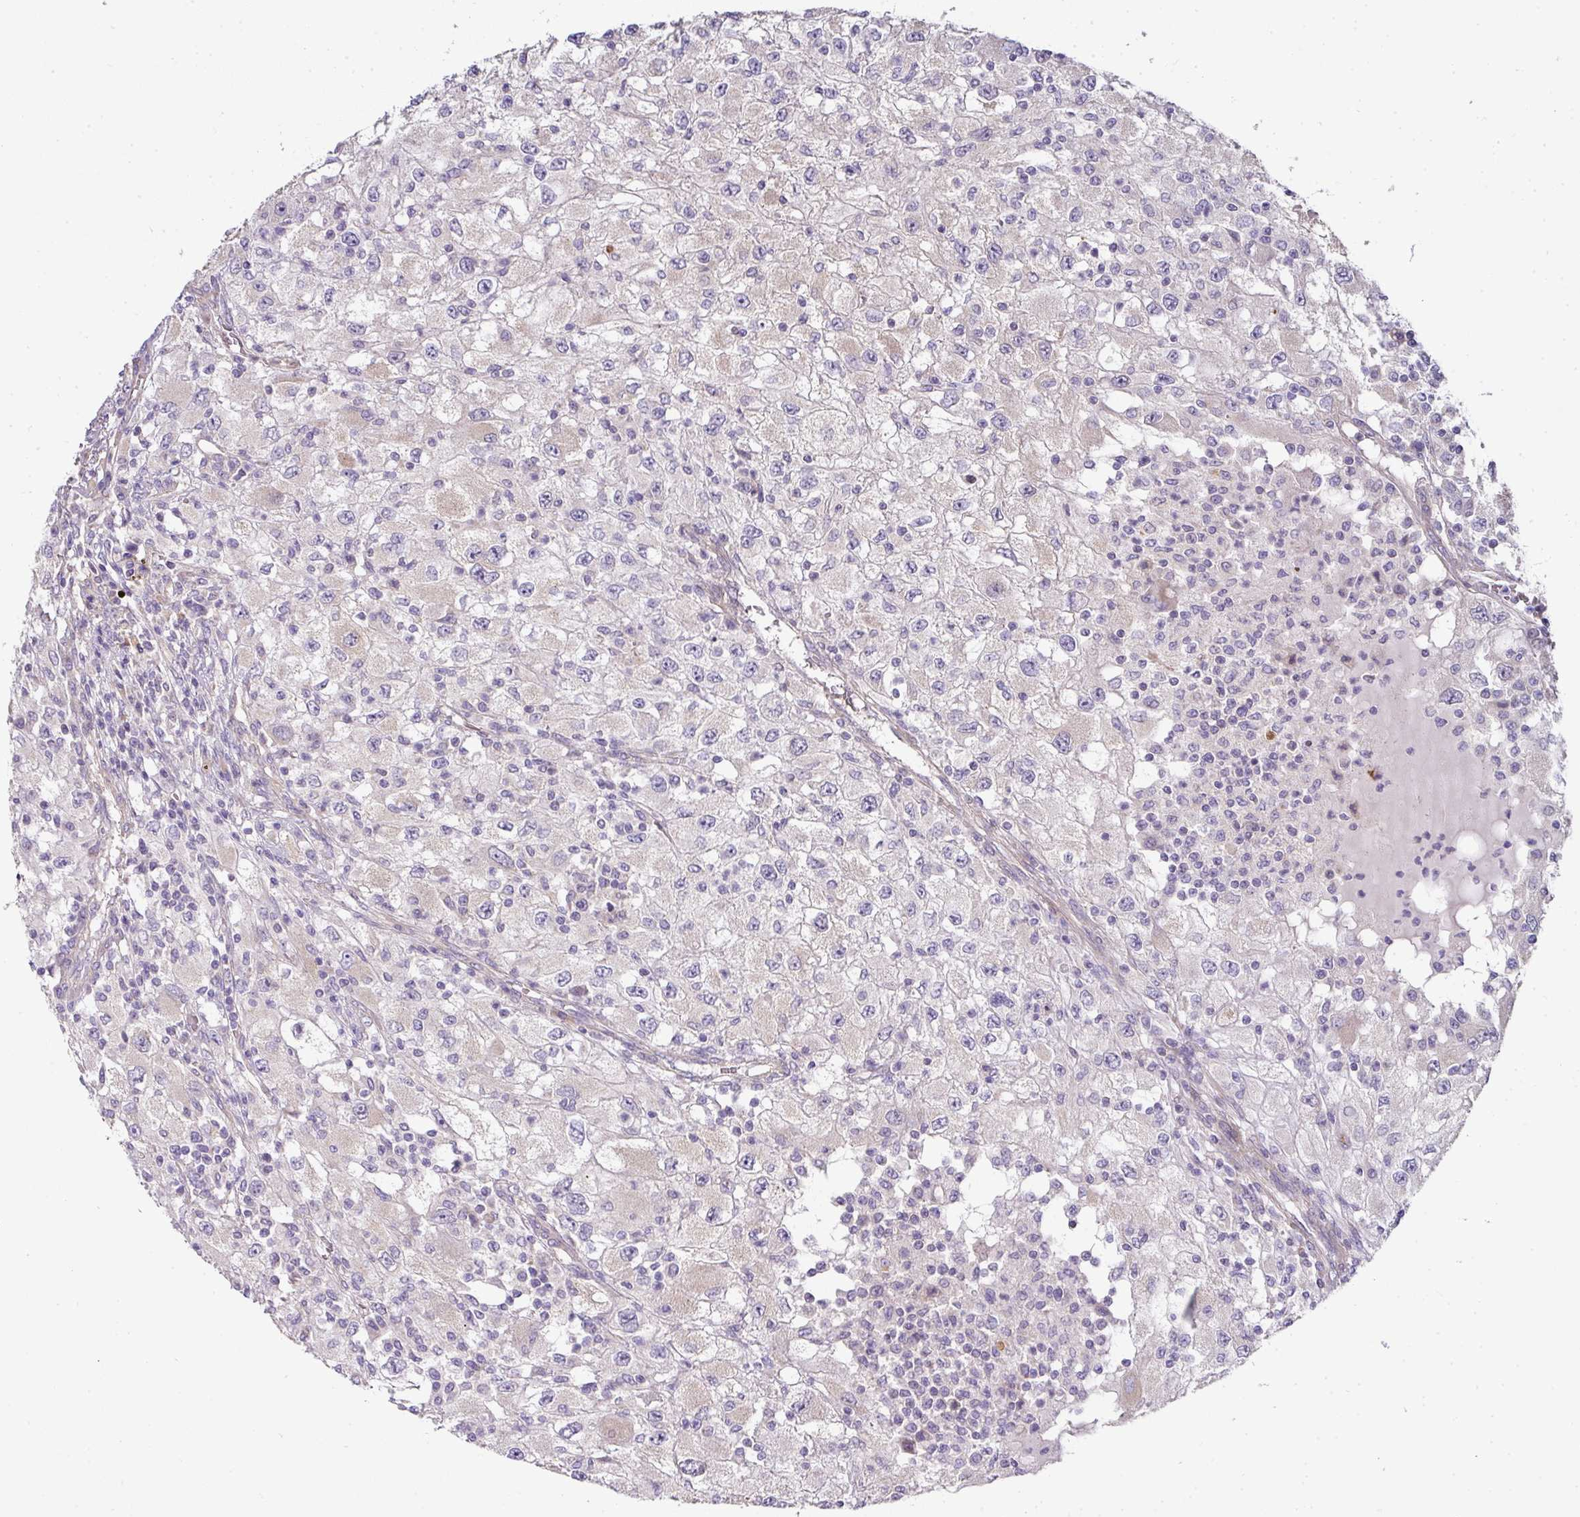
{"staining": {"intensity": "negative", "quantity": "none", "location": "none"}, "tissue": "renal cancer", "cell_type": "Tumor cells", "image_type": "cancer", "snomed": [{"axis": "morphology", "description": "Adenocarcinoma, NOS"}, {"axis": "topography", "description": "Kidney"}], "caption": "DAB (3,3'-diaminobenzidine) immunohistochemical staining of human renal cancer reveals no significant staining in tumor cells.", "gene": "STK35", "patient": {"sex": "female", "age": 67}}